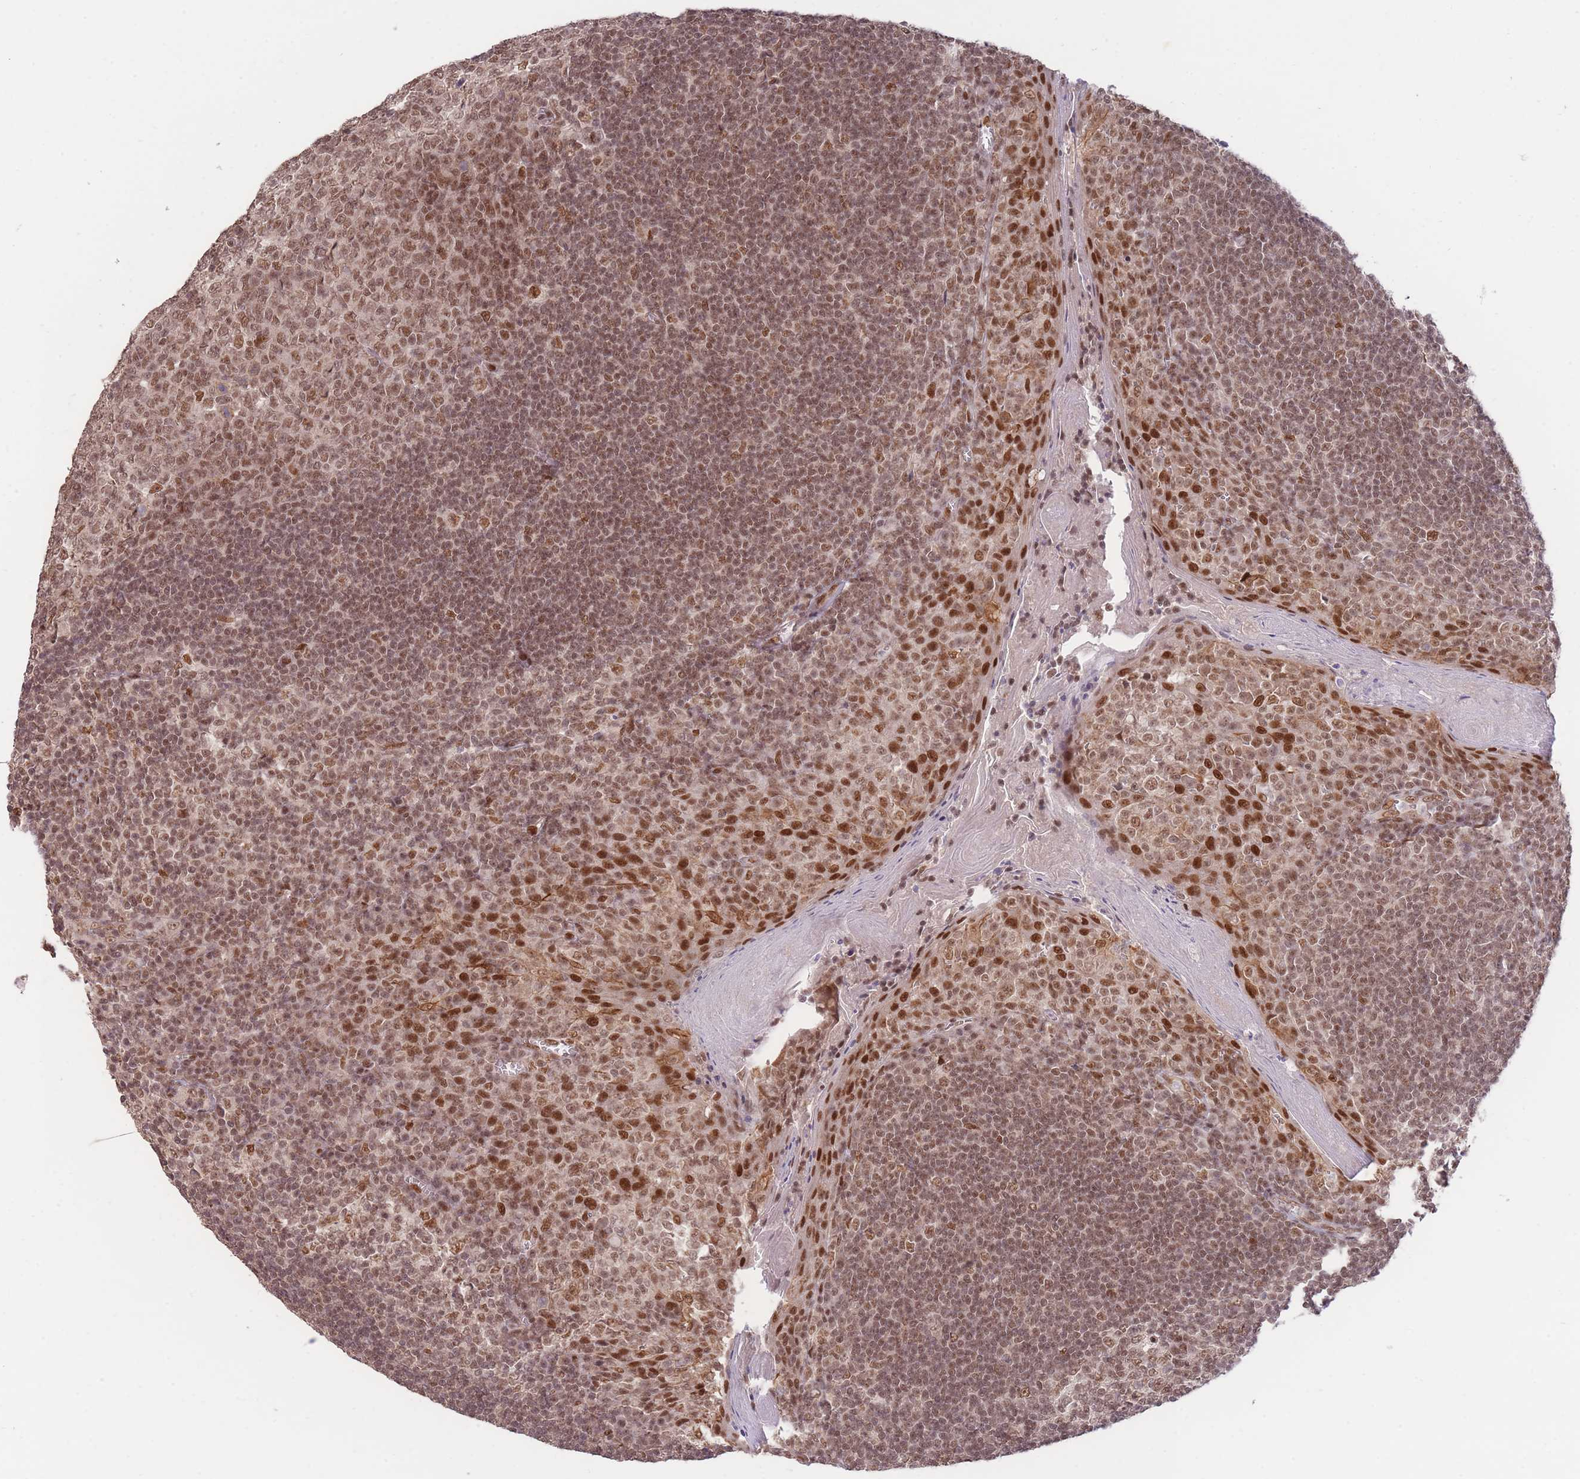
{"staining": {"intensity": "moderate", "quantity": ">75%", "location": "nuclear"}, "tissue": "tonsil", "cell_type": "Germinal center cells", "image_type": "normal", "snomed": [{"axis": "morphology", "description": "Normal tissue, NOS"}, {"axis": "topography", "description": "Tonsil"}], "caption": "The micrograph displays a brown stain indicating the presence of a protein in the nuclear of germinal center cells in tonsil. Nuclei are stained in blue.", "gene": "CARD8", "patient": {"sex": "male", "age": 27}}